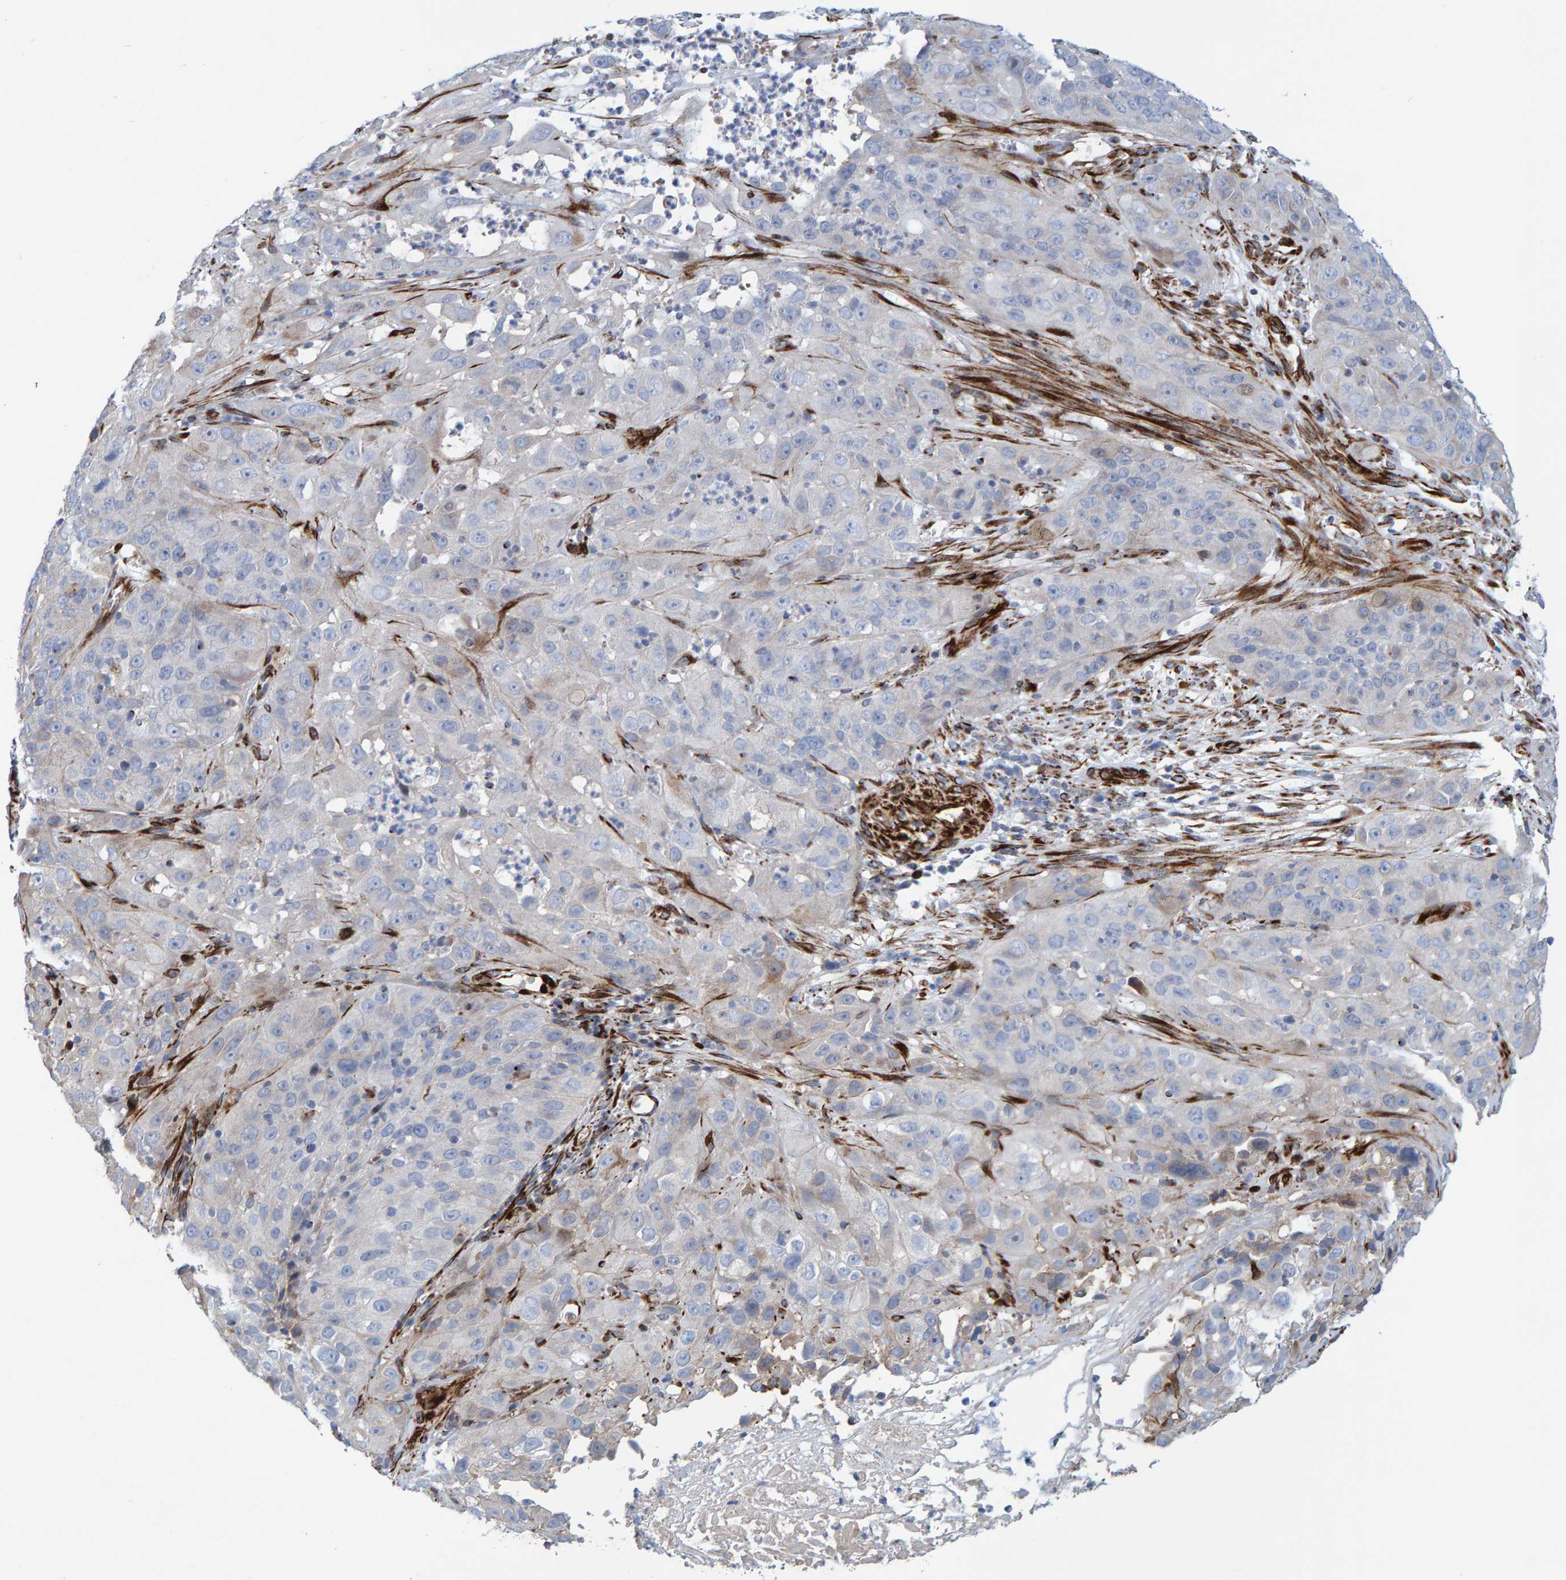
{"staining": {"intensity": "negative", "quantity": "none", "location": "none"}, "tissue": "cervical cancer", "cell_type": "Tumor cells", "image_type": "cancer", "snomed": [{"axis": "morphology", "description": "Squamous cell carcinoma, NOS"}, {"axis": "topography", "description": "Cervix"}], "caption": "Tumor cells show no significant protein staining in cervical cancer. (DAB immunohistochemistry visualized using brightfield microscopy, high magnification).", "gene": "POLG2", "patient": {"sex": "female", "age": 32}}